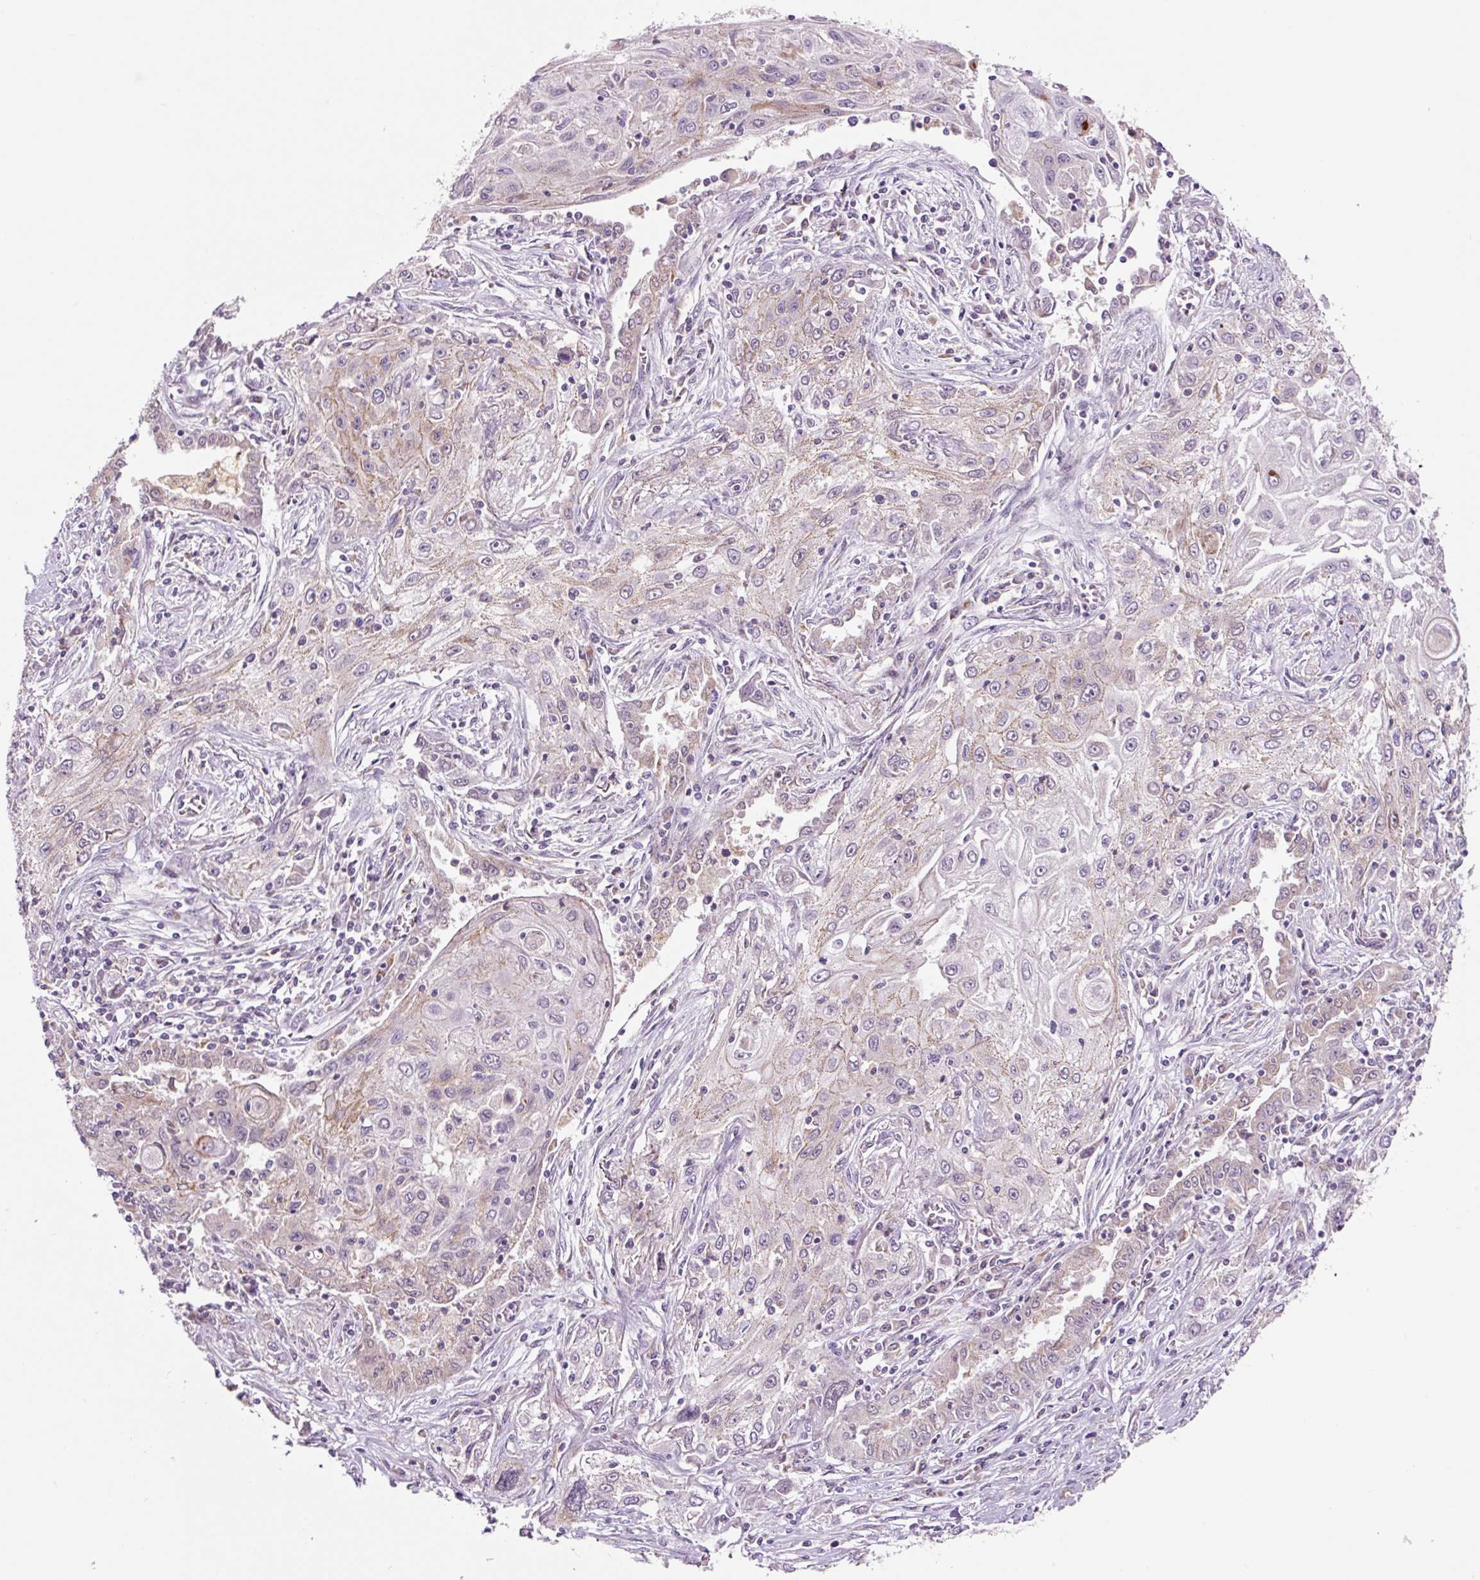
{"staining": {"intensity": "weak", "quantity": "<25%", "location": "cytoplasmic/membranous"}, "tissue": "lung cancer", "cell_type": "Tumor cells", "image_type": "cancer", "snomed": [{"axis": "morphology", "description": "Squamous cell carcinoma, NOS"}, {"axis": "topography", "description": "Lung"}], "caption": "Tumor cells are negative for brown protein staining in squamous cell carcinoma (lung). (DAB immunohistochemistry (IHC) with hematoxylin counter stain).", "gene": "PCK2", "patient": {"sex": "female", "age": 69}}